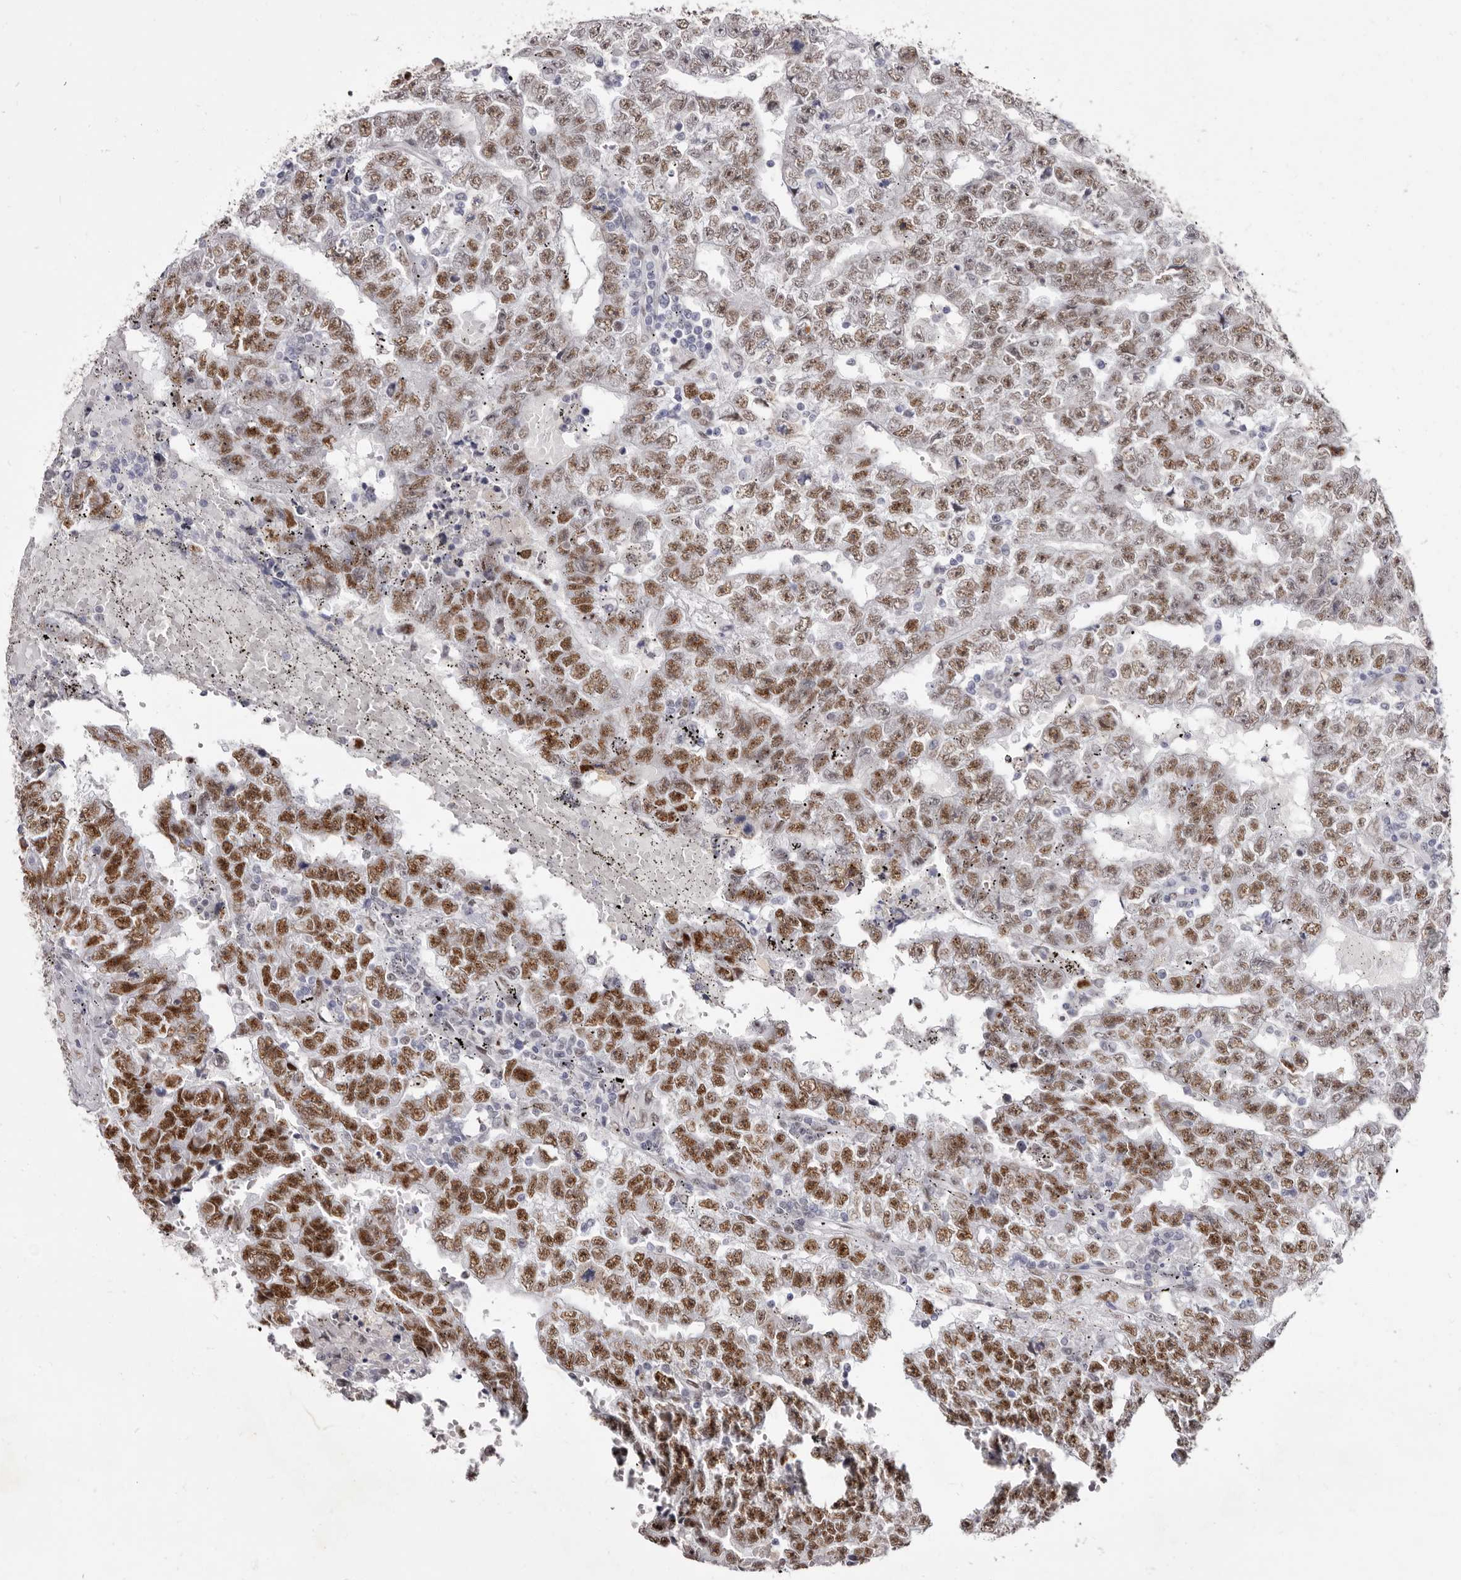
{"staining": {"intensity": "moderate", "quantity": ">75%", "location": "nuclear"}, "tissue": "testis cancer", "cell_type": "Tumor cells", "image_type": "cancer", "snomed": [{"axis": "morphology", "description": "Carcinoma, Embryonal, NOS"}, {"axis": "topography", "description": "Testis"}], "caption": "Immunohistochemical staining of testis cancer (embryonal carcinoma) exhibits moderate nuclear protein positivity in approximately >75% of tumor cells.", "gene": "ZNF326", "patient": {"sex": "male", "age": 25}}